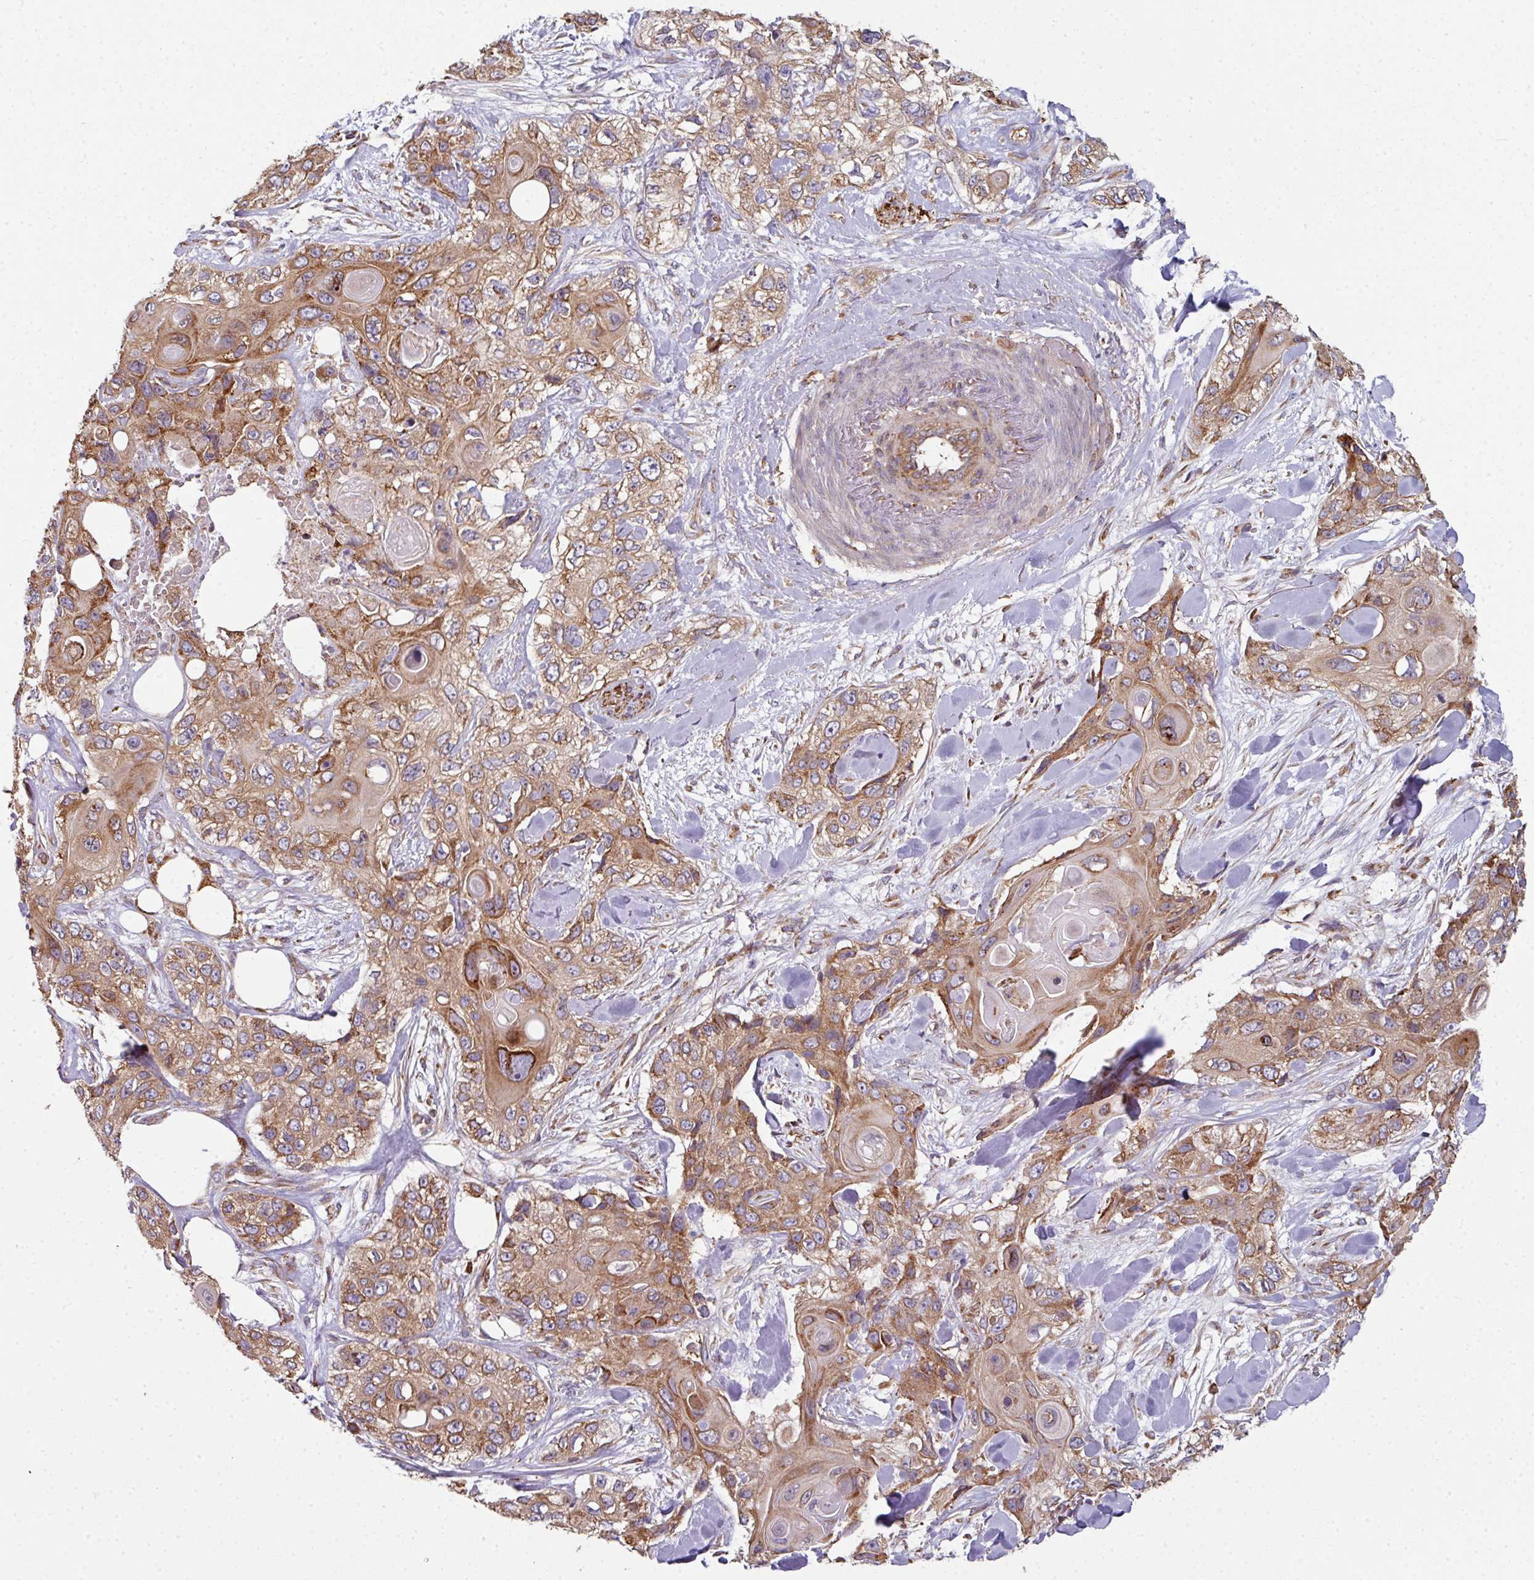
{"staining": {"intensity": "moderate", "quantity": ">75%", "location": "cytoplasmic/membranous"}, "tissue": "skin cancer", "cell_type": "Tumor cells", "image_type": "cancer", "snomed": [{"axis": "morphology", "description": "Normal tissue, NOS"}, {"axis": "morphology", "description": "Squamous cell carcinoma, NOS"}, {"axis": "topography", "description": "Skin"}], "caption": "A brown stain labels moderate cytoplasmic/membranous positivity of a protein in human skin cancer (squamous cell carcinoma) tumor cells. (IHC, brightfield microscopy, high magnification).", "gene": "FAT4", "patient": {"sex": "male", "age": 72}}